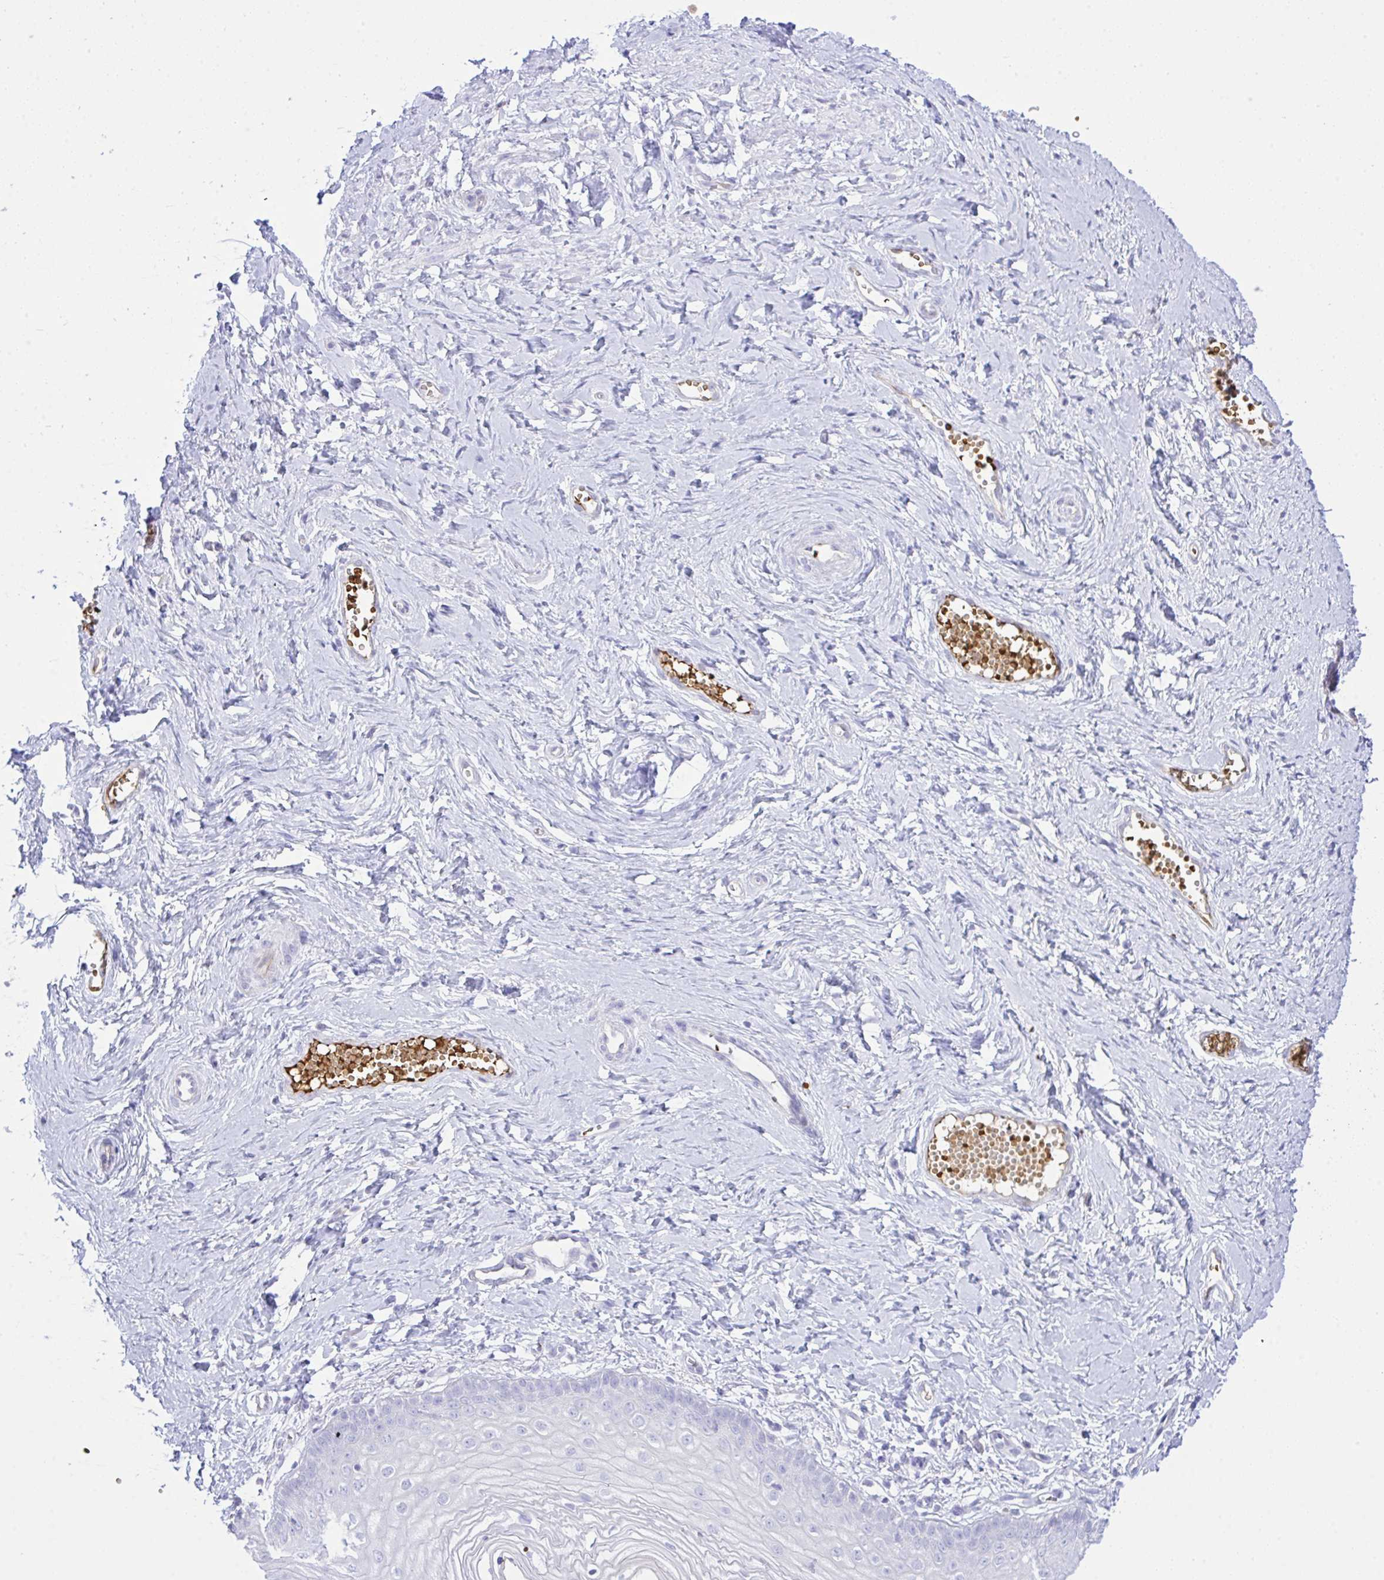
{"staining": {"intensity": "negative", "quantity": "none", "location": "none"}, "tissue": "vagina", "cell_type": "Squamous epithelial cells", "image_type": "normal", "snomed": [{"axis": "morphology", "description": "Normal tissue, NOS"}, {"axis": "topography", "description": "Vagina"}], "caption": "DAB immunohistochemical staining of benign vagina shows no significant positivity in squamous epithelial cells. Brightfield microscopy of IHC stained with DAB (brown) and hematoxylin (blue), captured at high magnification.", "gene": "ZNF221", "patient": {"sex": "female", "age": 38}}